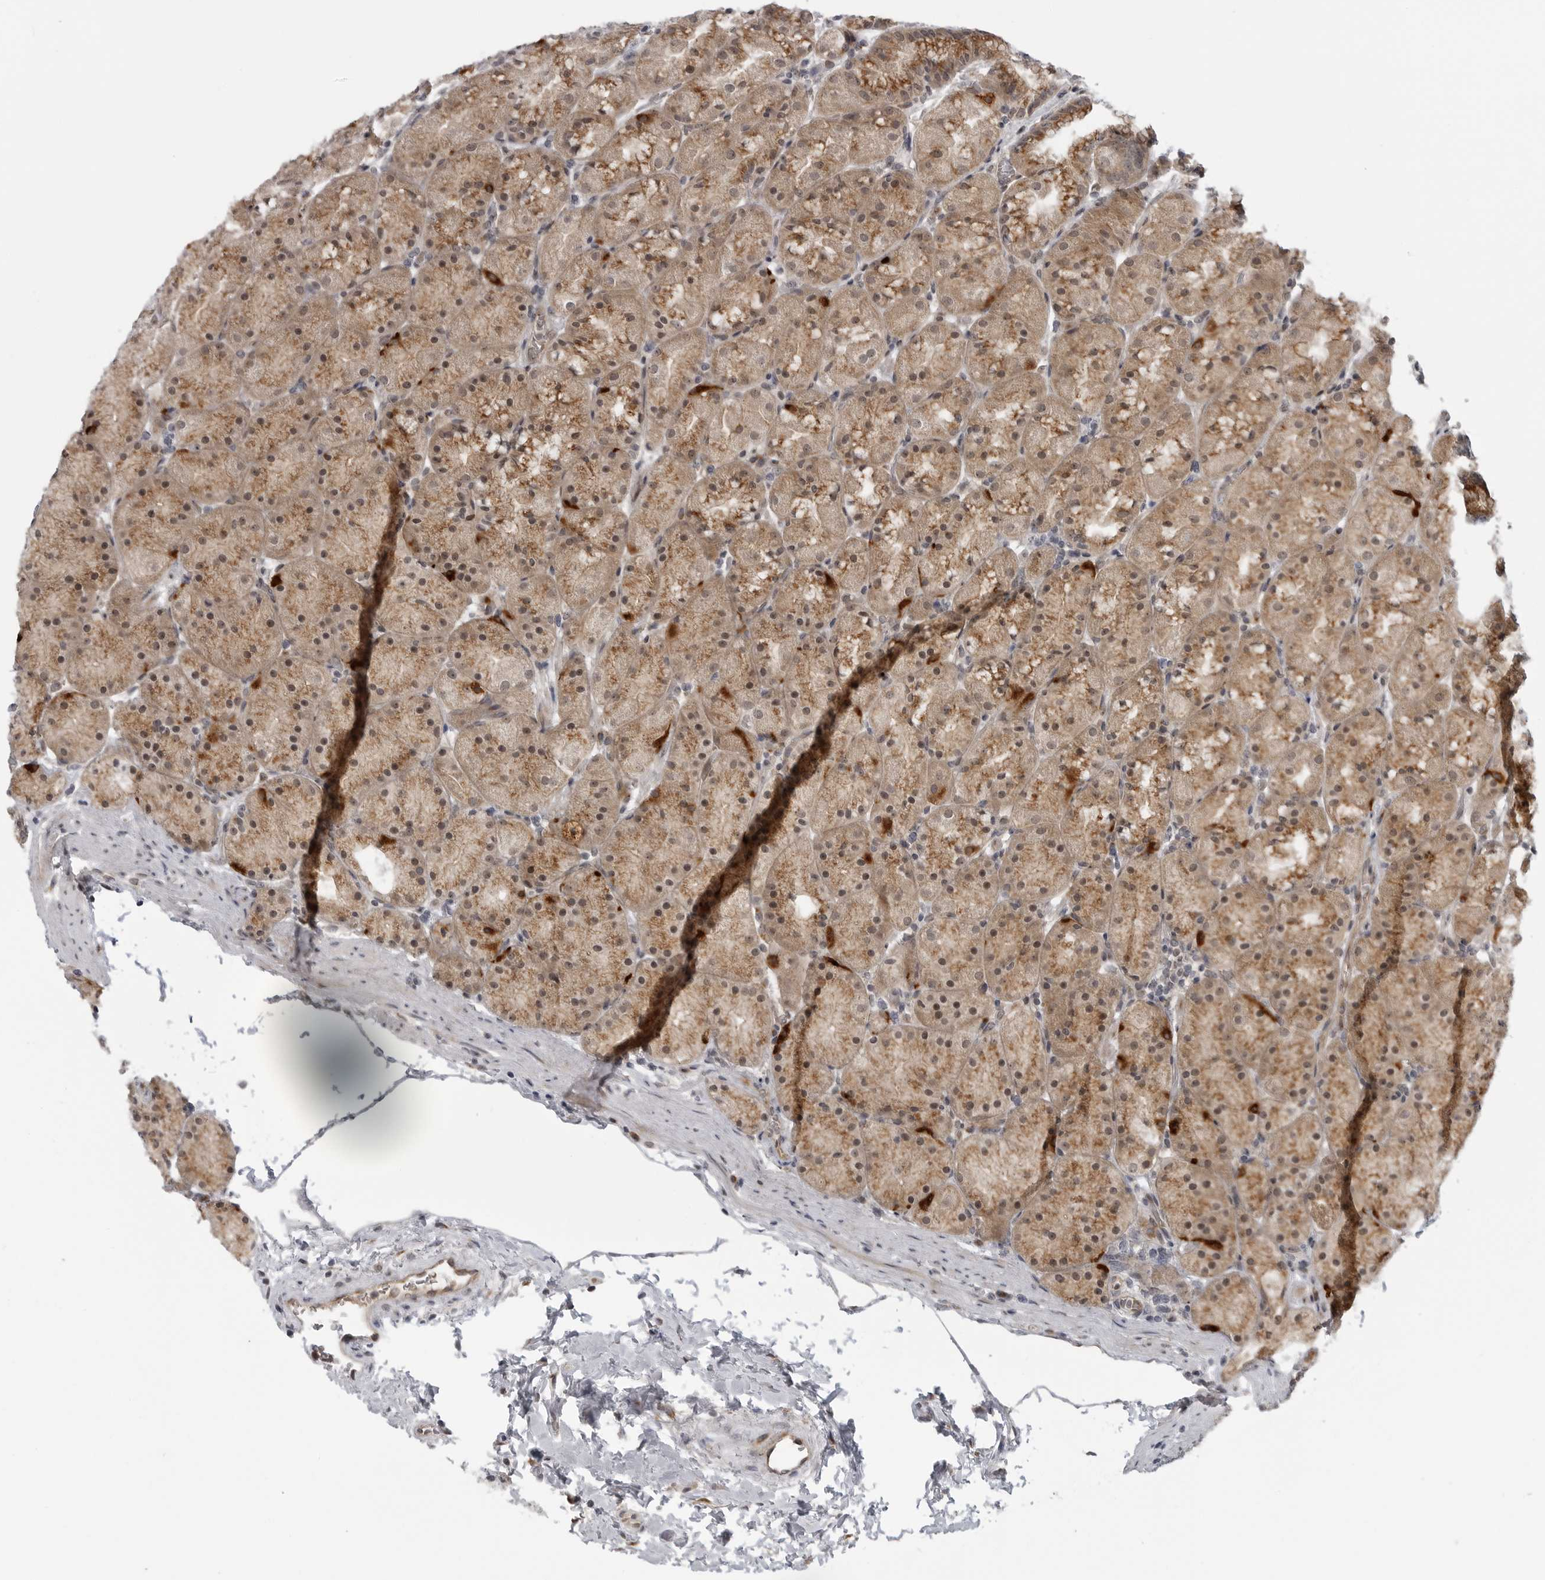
{"staining": {"intensity": "moderate", "quantity": ">75%", "location": "cytoplasmic/membranous,nuclear"}, "tissue": "stomach", "cell_type": "Glandular cells", "image_type": "normal", "snomed": [{"axis": "morphology", "description": "Normal tissue, NOS"}, {"axis": "topography", "description": "Stomach, upper"}, {"axis": "topography", "description": "Stomach"}], "caption": "DAB (3,3'-diaminobenzidine) immunohistochemical staining of normal human stomach displays moderate cytoplasmic/membranous,nuclear protein staining in about >75% of glandular cells.", "gene": "LRRC45", "patient": {"sex": "male", "age": 48}}